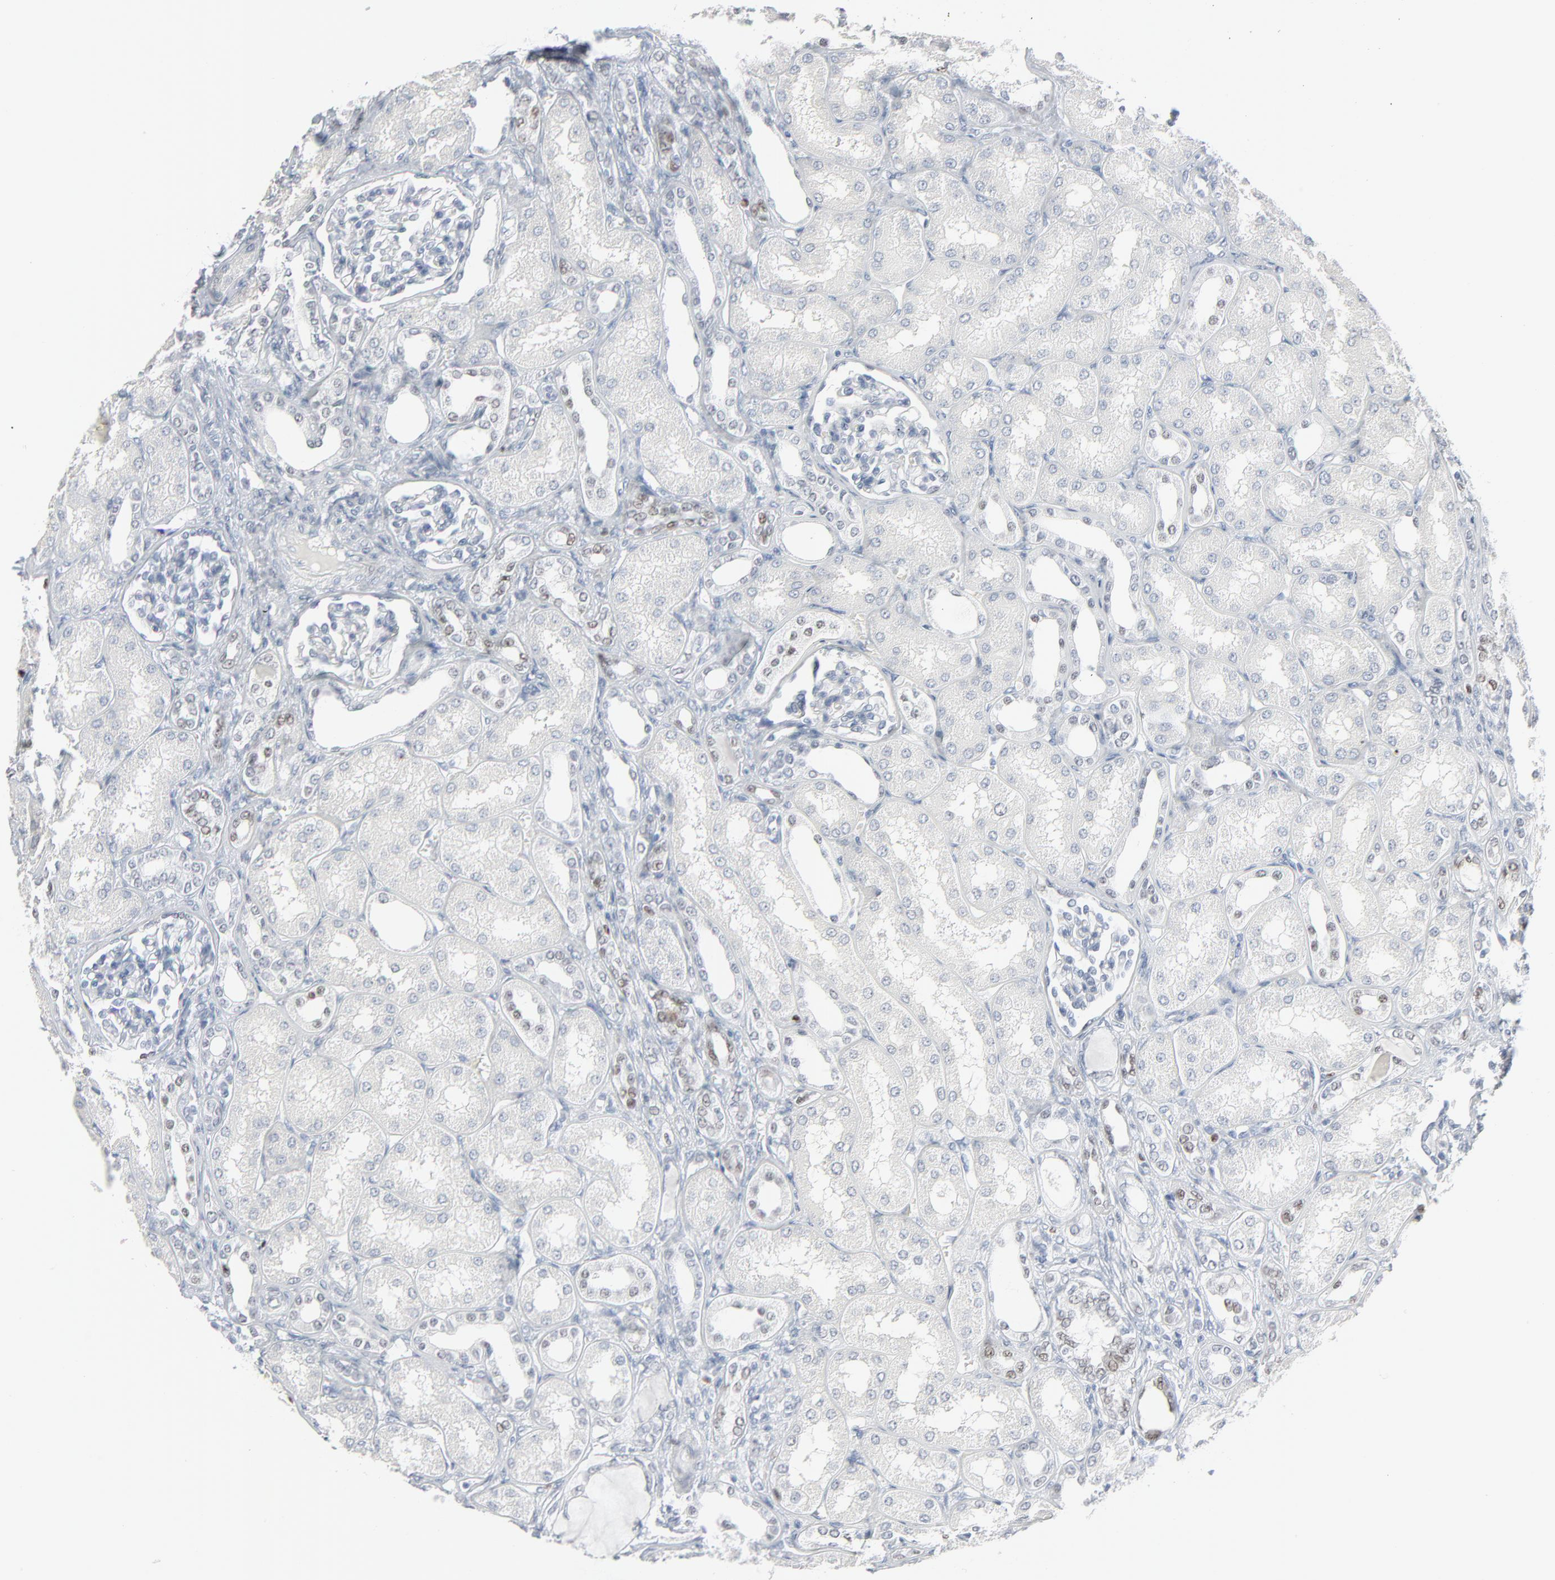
{"staining": {"intensity": "negative", "quantity": "none", "location": "none"}, "tissue": "kidney", "cell_type": "Cells in glomeruli", "image_type": "normal", "snomed": [{"axis": "morphology", "description": "Normal tissue, NOS"}, {"axis": "topography", "description": "Kidney"}], "caption": "A micrograph of kidney stained for a protein reveals no brown staining in cells in glomeruli. (Brightfield microscopy of DAB (3,3'-diaminobenzidine) IHC at high magnification).", "gene": "MITF", "patient": {"sex": "male", "age": 28}}